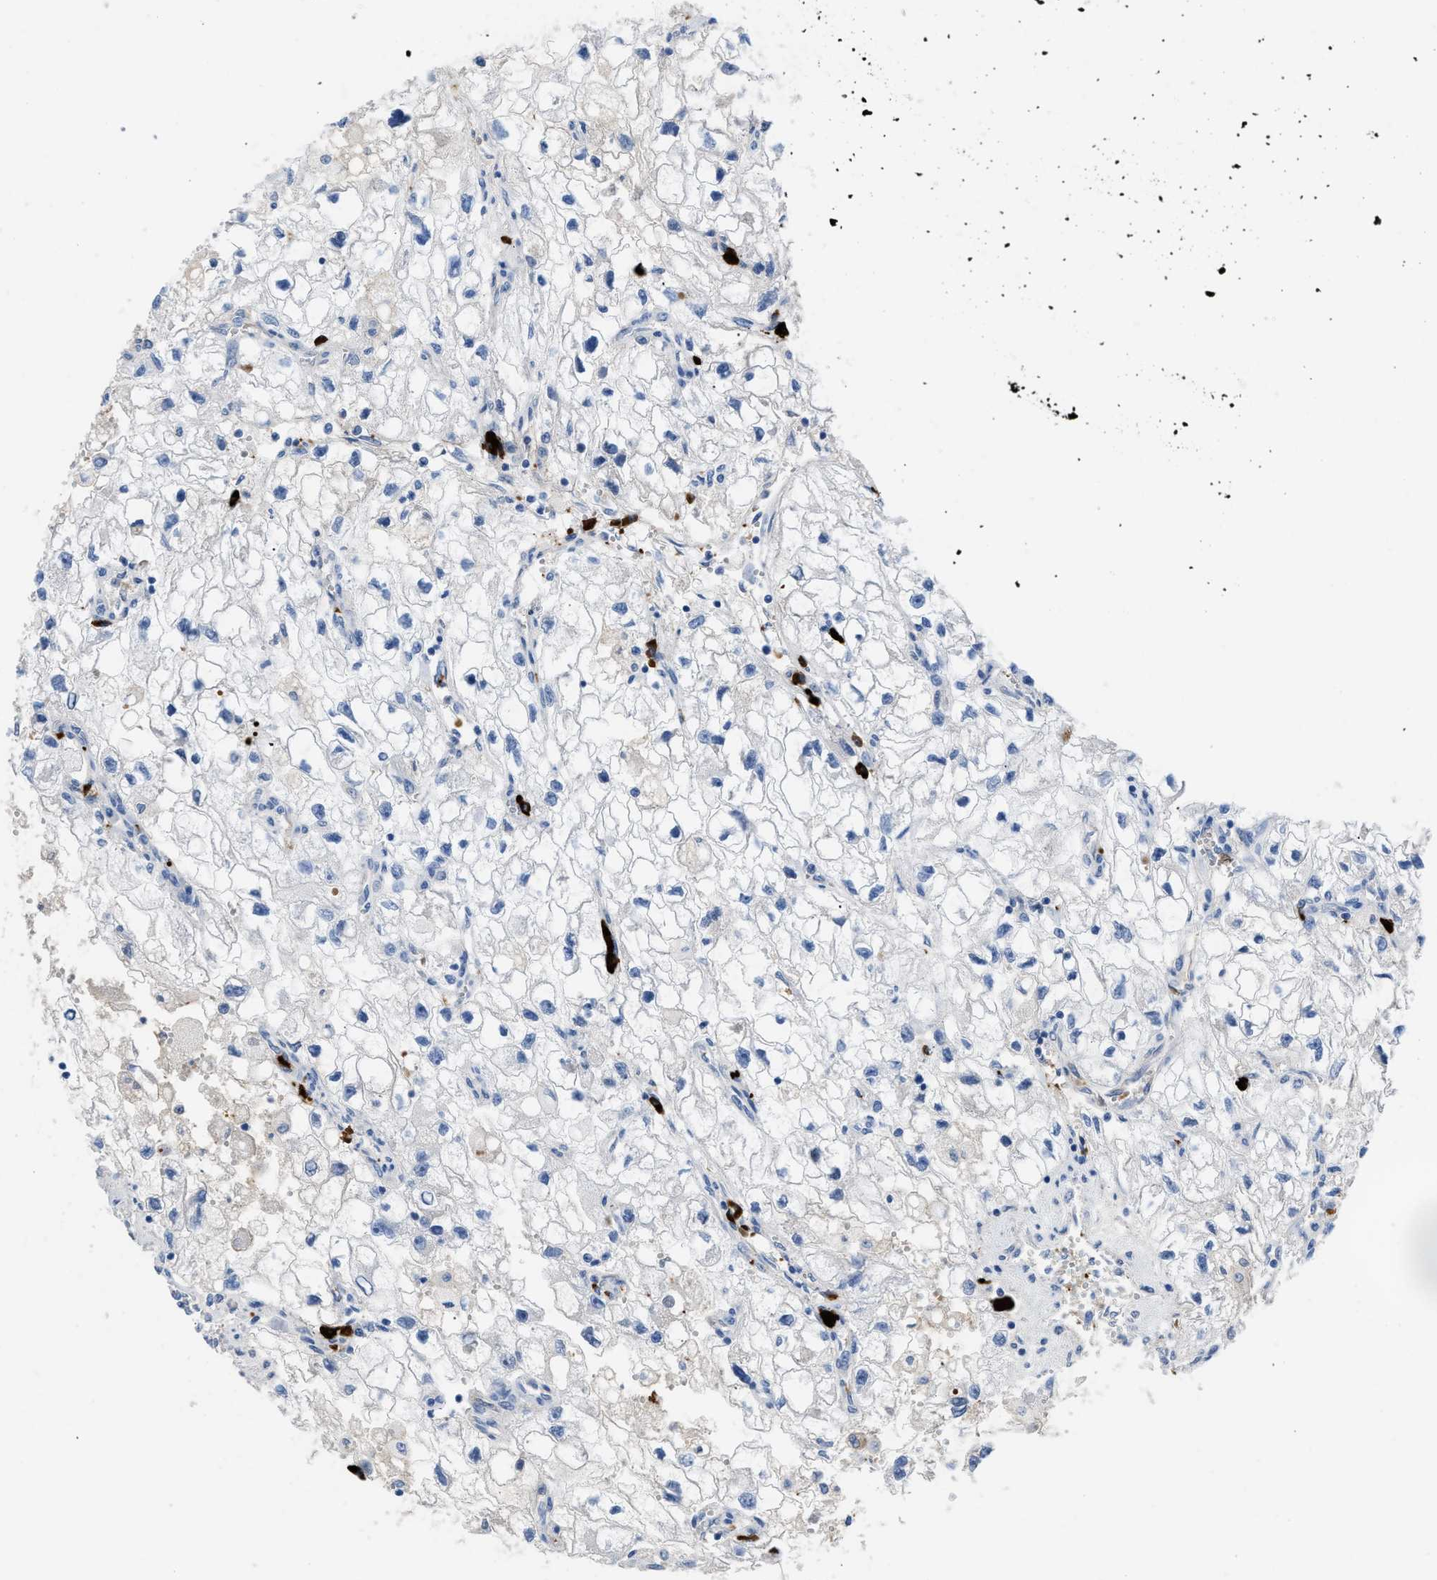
{"staining": {"intensity": "negative", "quantity": "none", "location": "none"}, "tissue": "renal cancer", "cell_type": "Tumor cells", "image_type": "cancer", "snomed": [{"axis": "morphology", "description": "Adenocarcinoma, NOS"}, {"axis": "topography", "description": "Kidney"}], "caption": "Immunohistochemistry of human renal cancer (adenocarcinoma) displays no expression in tumor cells.", "gene": "FGF18", "patient": {"sex": "female", "age": 70}}